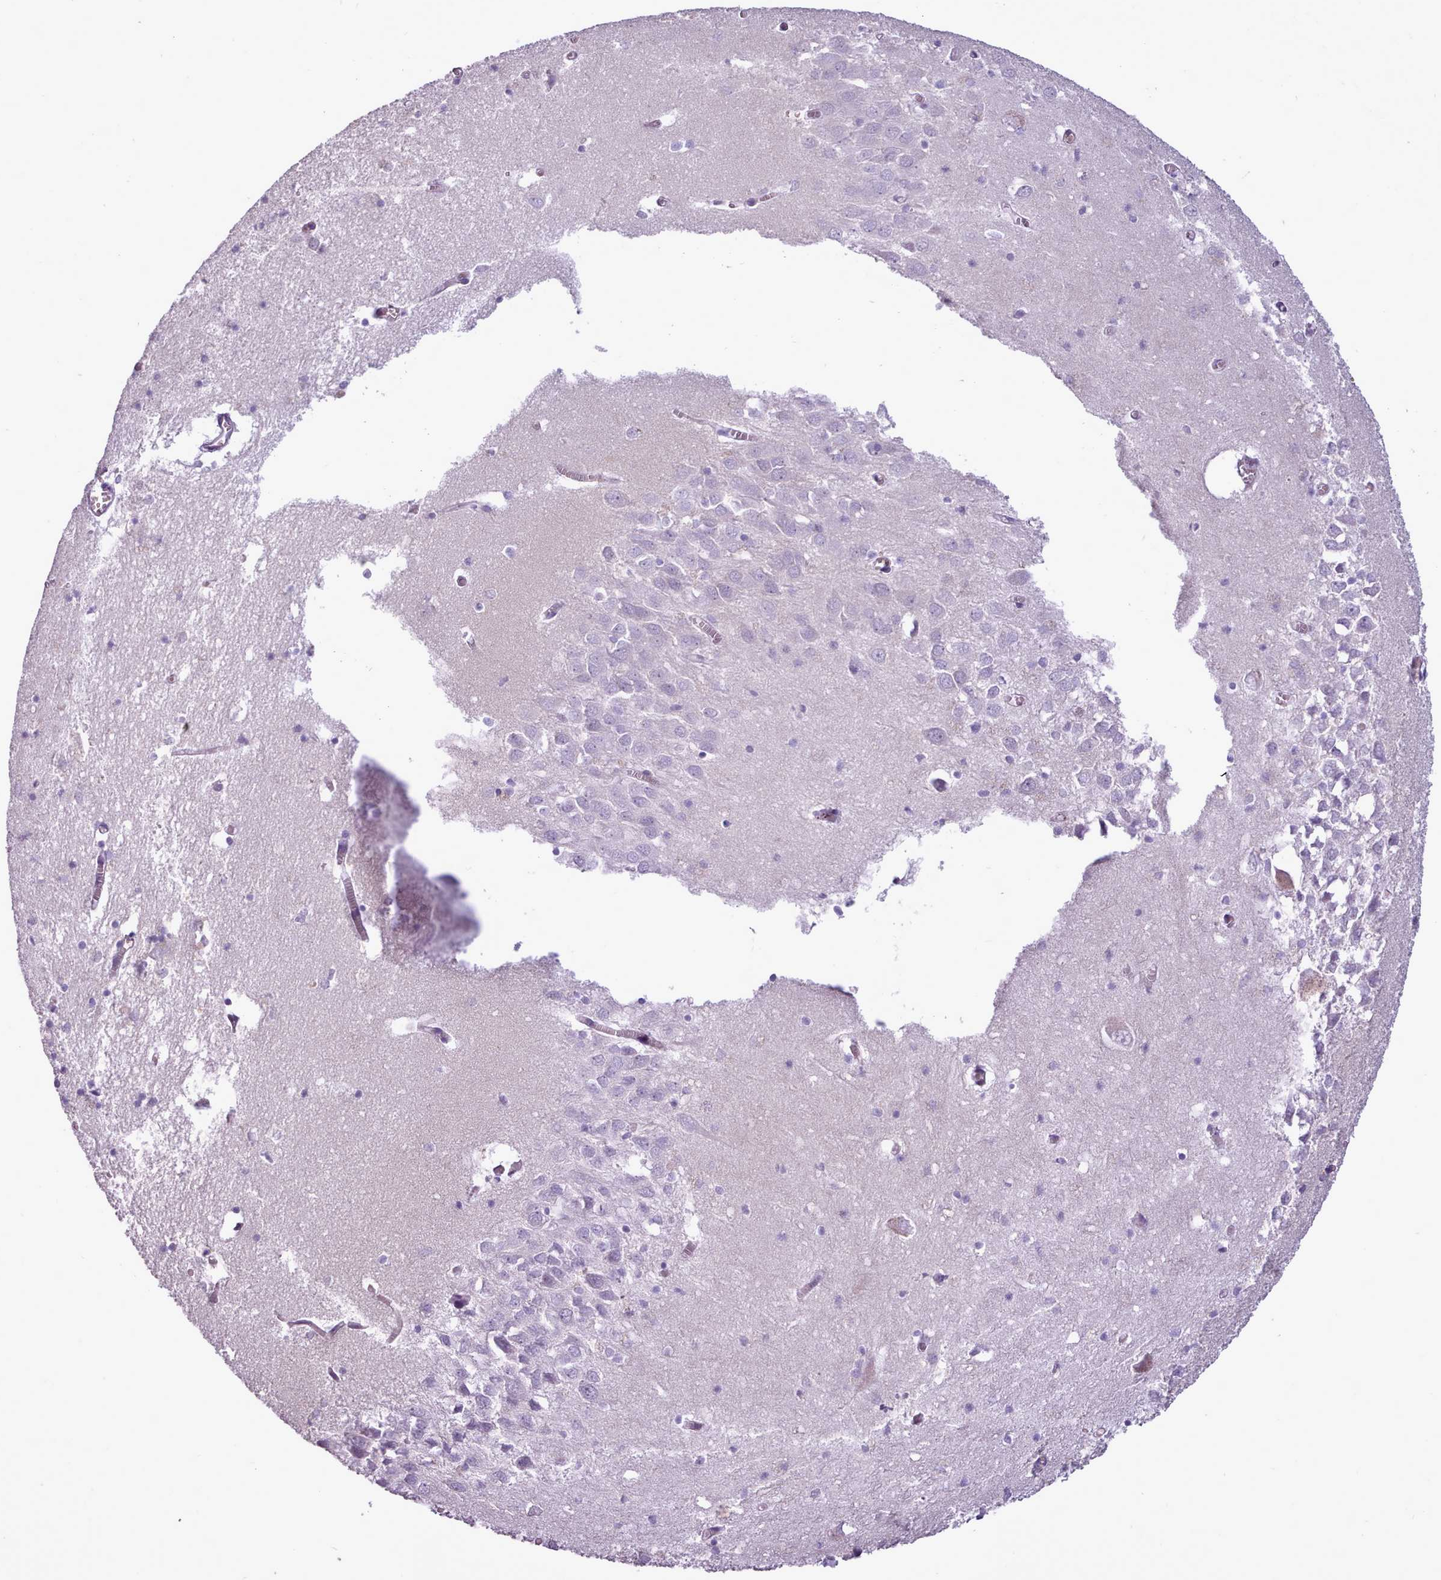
{"staining": {"intensity": "negative", "quantity": "none", "location": "none"}, "tissue": "hippocampus", "cell_type": "Glial cells", "image_type": "normal", "snomed": [{"axis": "morphology", "description": "Normal tissue, NOS"}, {"axis": "topography", "description": "Hippocampus"}], "caption": "Immunohistochemical staining of normal human hippocampus reveals no significant staining in glial cells. (Immunohistochemistry (ihc), brightfield microscopy, high magnification).", "gene": "ATRAID", "patient": {"sex": "male", "age": 70}}